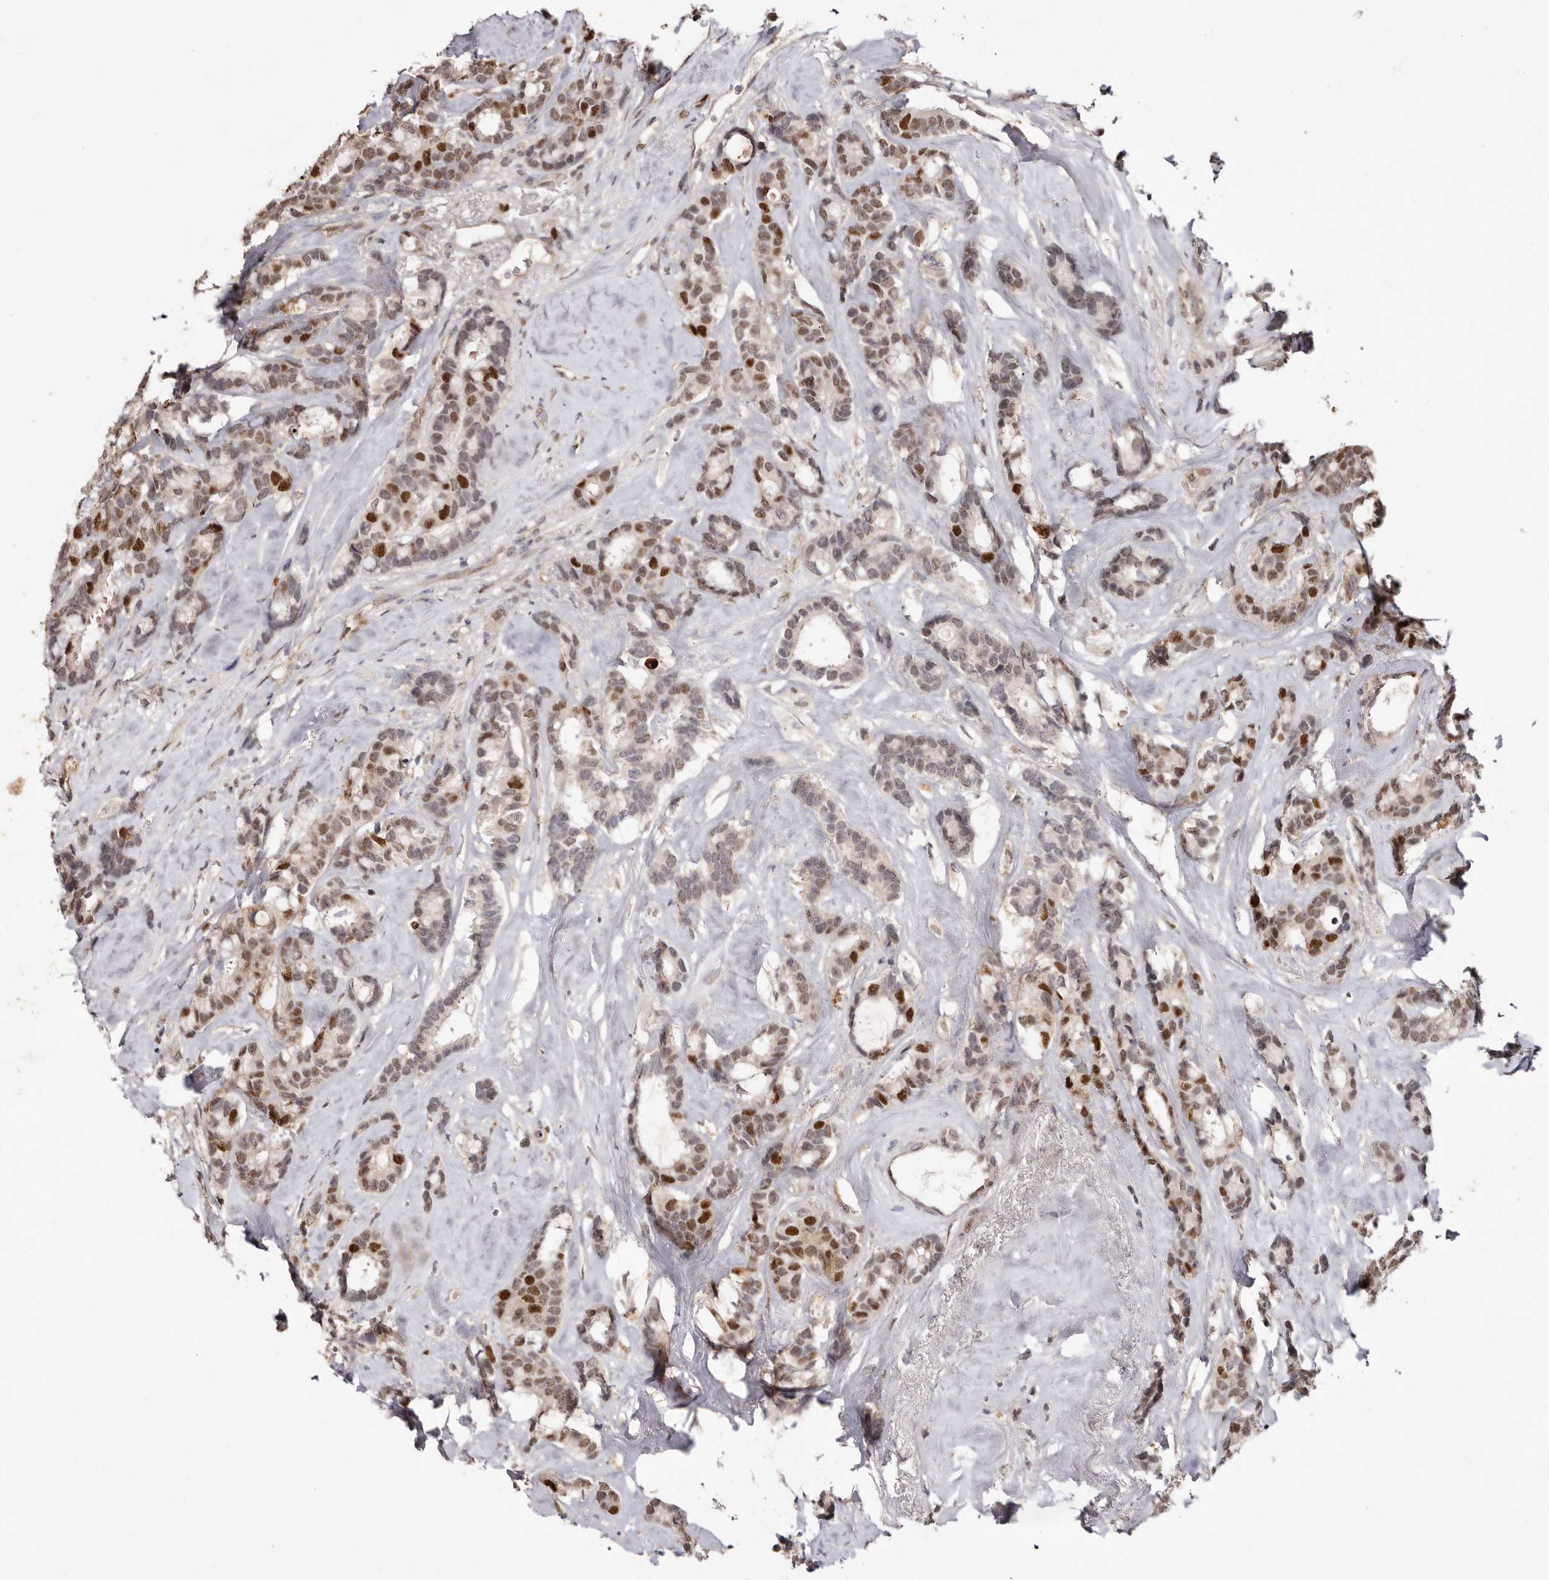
{"staining": {"intensity": "strong", "quantity": "25%-75%", "location": "nuclear"}, "tissue": "breast cancer", "cell_type": "Tumor cells", "image_type": "cancer", "snomed": [{"axis": "morphology", "description": "Duct carcinoma"}, {"axis": "topography", "description": "Breast"}], "caption": "The histopathology image reveals immunohistochemical staining of intraductal carcinoma (breast). There is strong nuclear staining is appreciated in approximately 25%-75% of tumor cells.", "gene": "NOTCH1", "patient": {"sex": "female", "age": 87}}